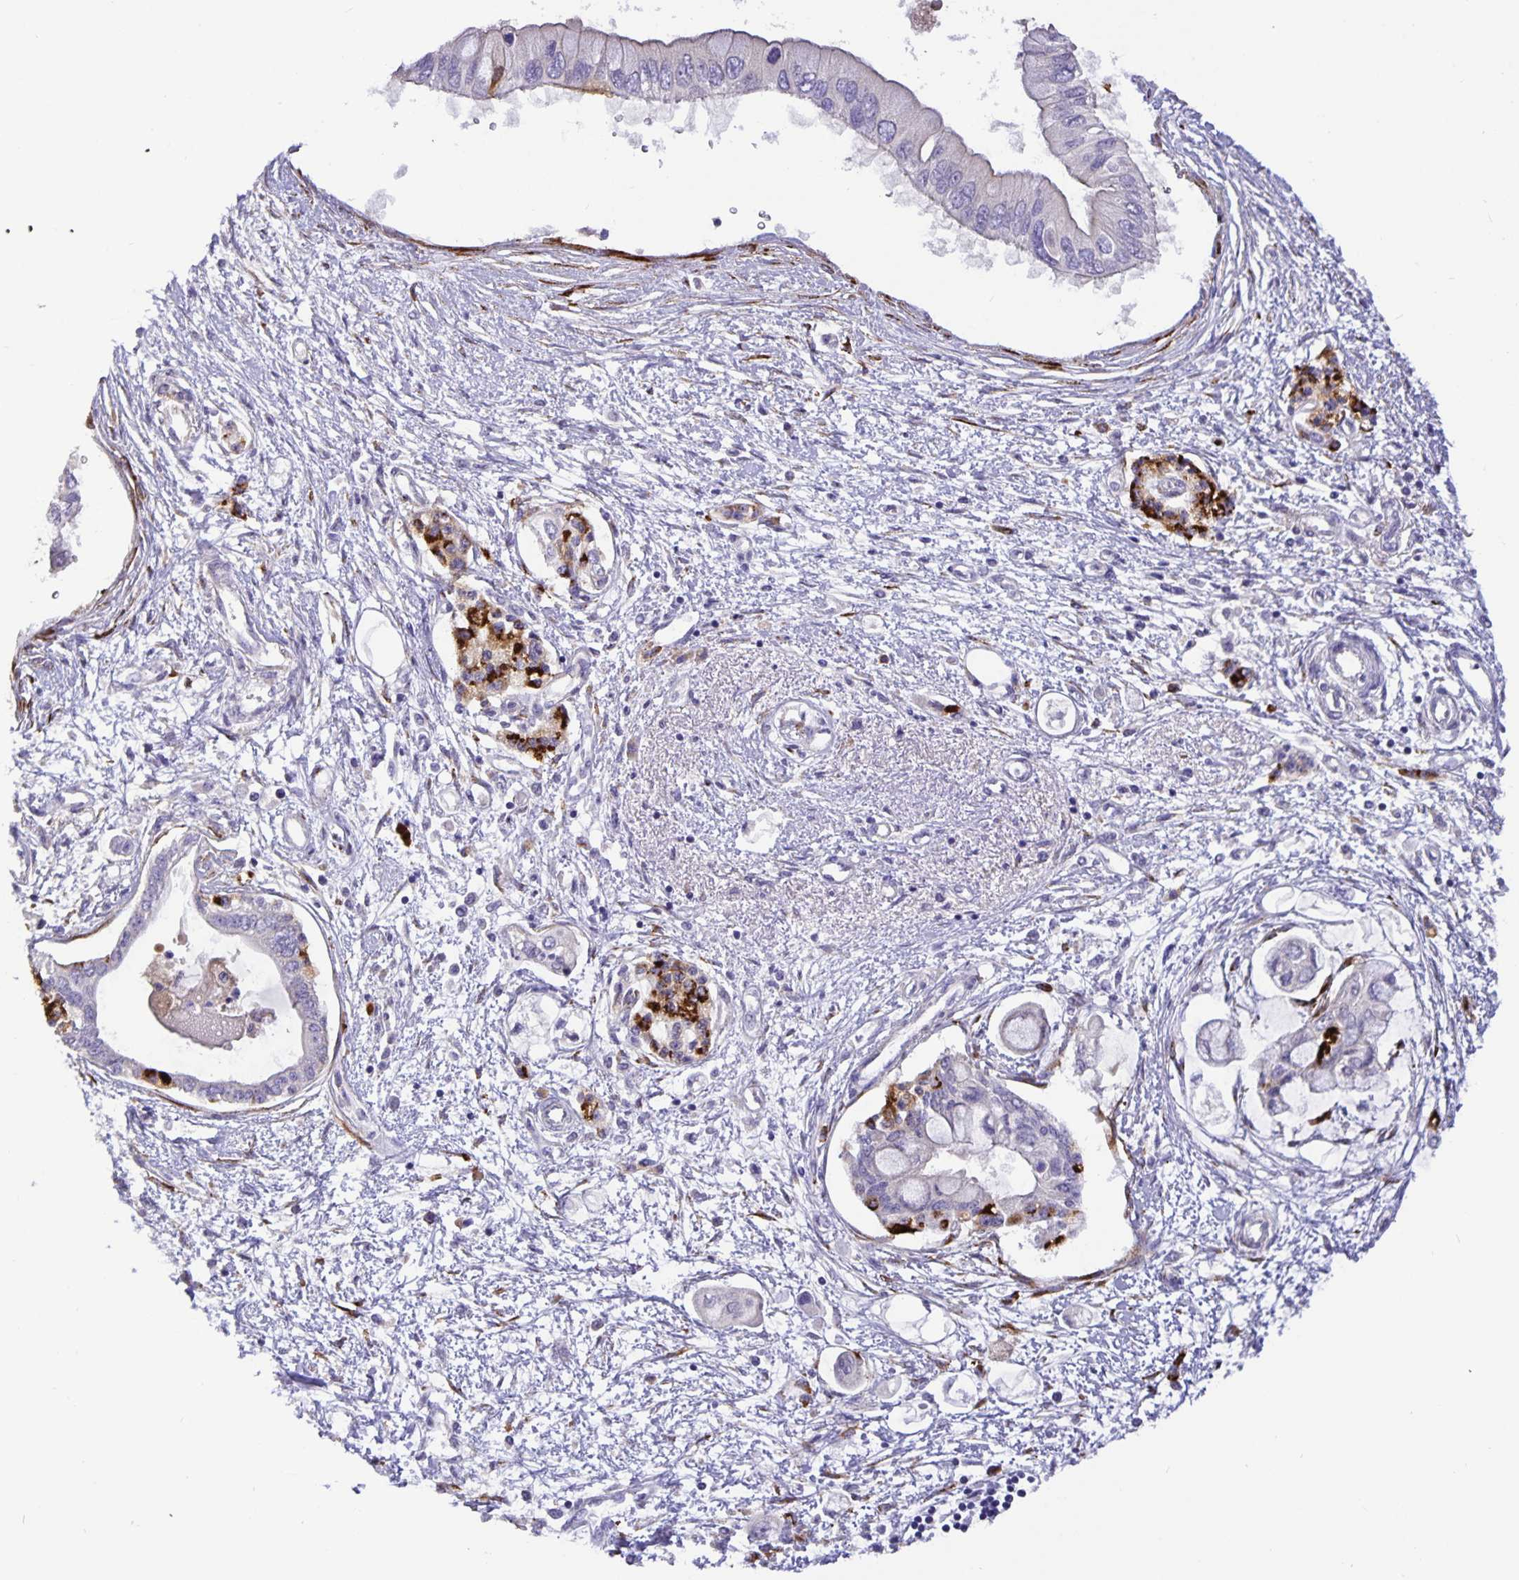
{"staining": {"intensity": "strong", "quantity": "<25%", "location": "cytoplasmic/membranous"}, "tissue": "pancreatic cancer", "cell_type": "Tumor cells", "image_type": "cancer", "snomed": [{"axis": "morphology", "description": "Adenocarcinoma, NOS"}, {"axis": "topography", "description": "Pancreas"}], "caption": "A brown stain shows strong cytoplasmic/membranous positivity of a protein in human adenocarcinoma (pancreatic) tumor cells. (DAB (3,3'-diaminobenzidine) IHC, brown staining for protein, blue staining for nuclei).", "gene": "EML6", "patient": {"sex": "female", "age": 77}}